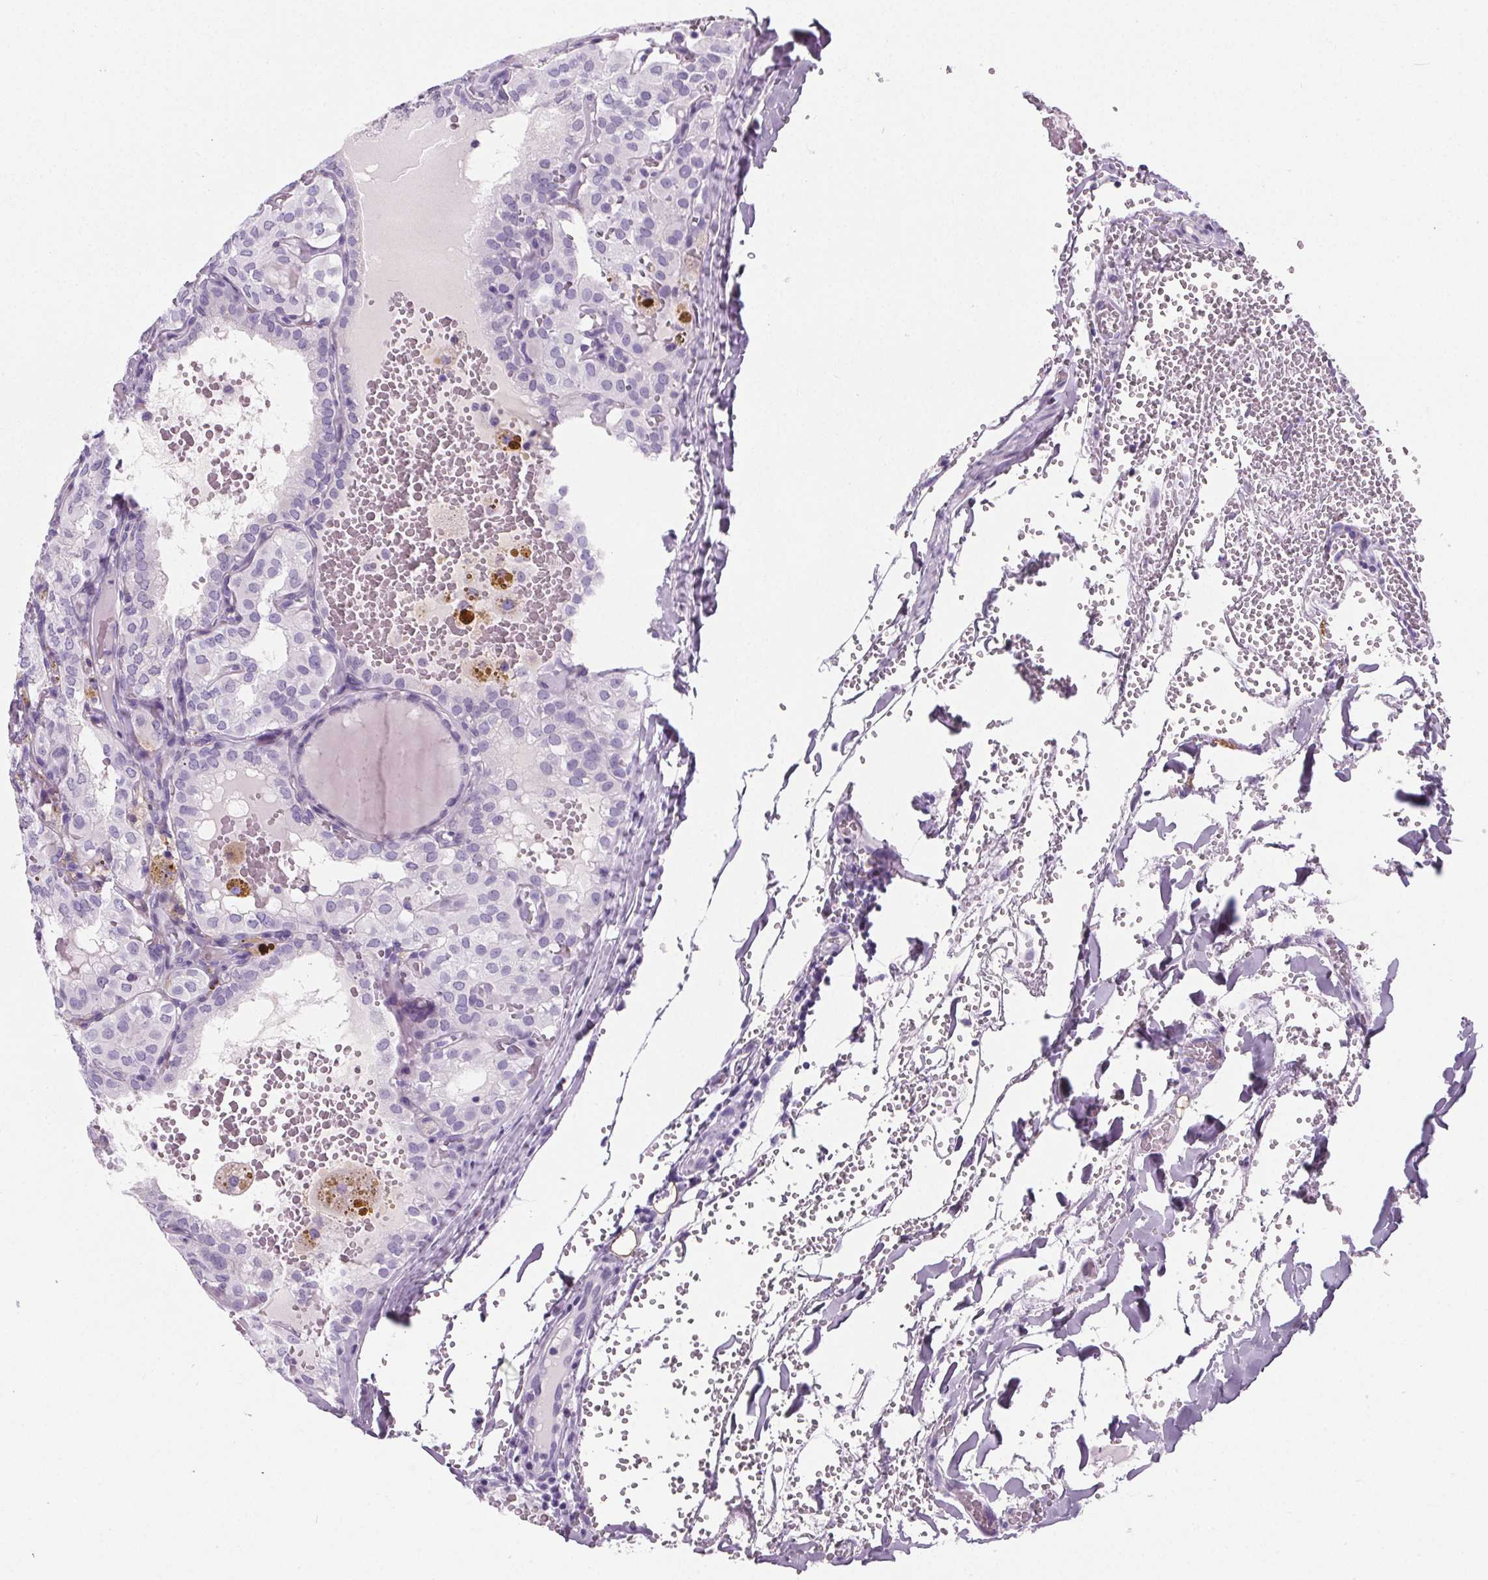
{"staining": {"intensity": "negative", "quantity": "none", "location": "none"}, "tissue": "thyroid cancer", "cell_type": "Tumor cells", "image_type": "cancer", "snomed": [{"axis": "morphology", "description": "Papillary adenocarcinoma, NOS"}, {"axis": "topography", "description": "Thyroid gland"}], "caption": "The immunohistochemistry (IHC) histopathology image has no significant positivity in tumor cells of thyroid papillary adenocarcinoma tissue. (Immunohistochemistry (ihc), brightfield microscopy, high magnification).", "gene": "ADRB1", "patient": {"sex": "male", "age": 20}}